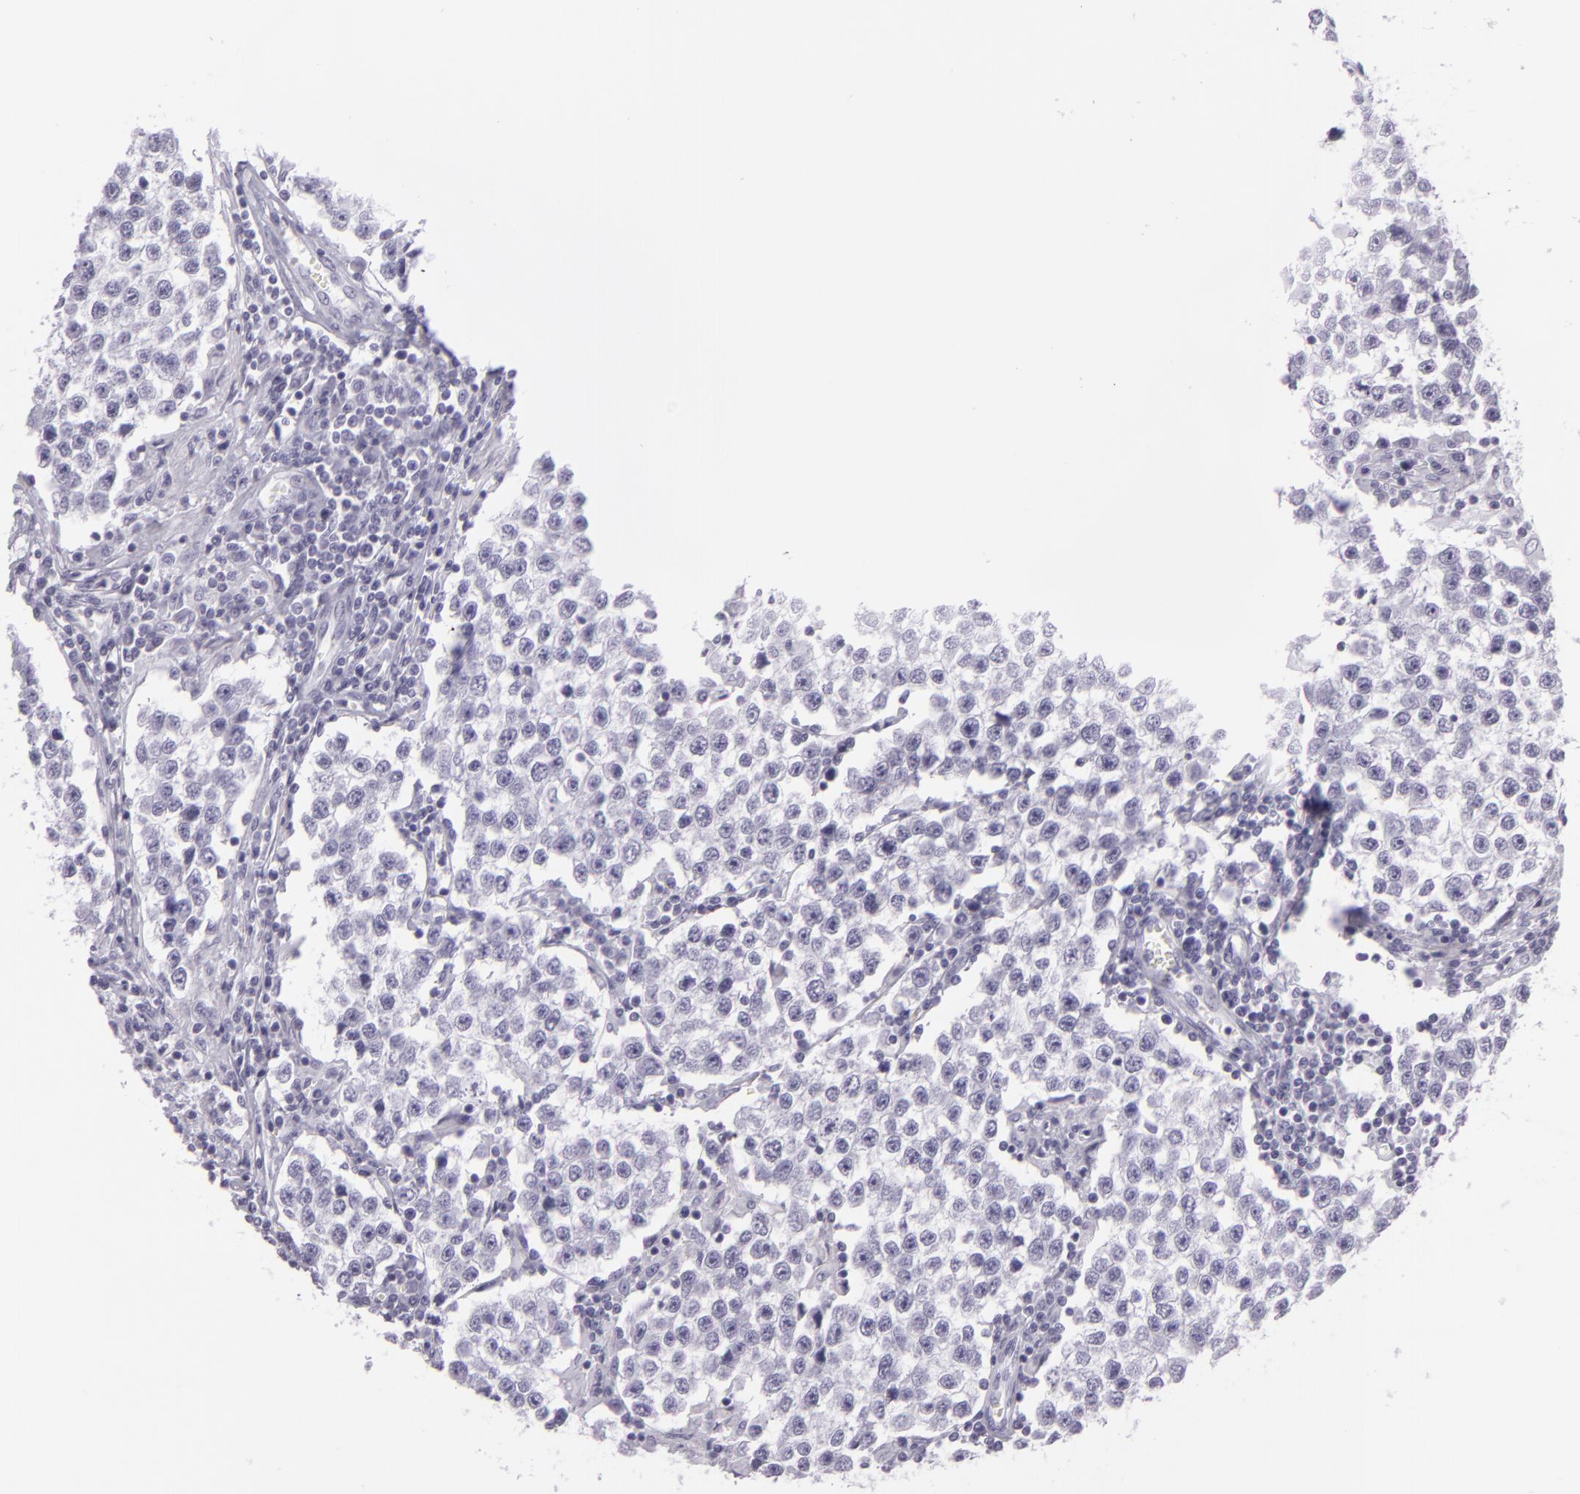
{"staining": {"intensity": "negative", "quantity": "none", "location": "none"}, "tissue": "testis cancer", "cell_type": "Tumor cells", "image_type": "cancer", "snomed": [{"axis": "morphology", "description": "Seminoma, NOS"}, {"axis": "topography", "description": "Testis"}], "caption": "Immunohistochemistry image of testis cancer (seminoma) stained for a protein (brown), which reveals no staining in tumor cells.", "gene": "MUC6", "patient": {"sex": "male", "age": 36}}